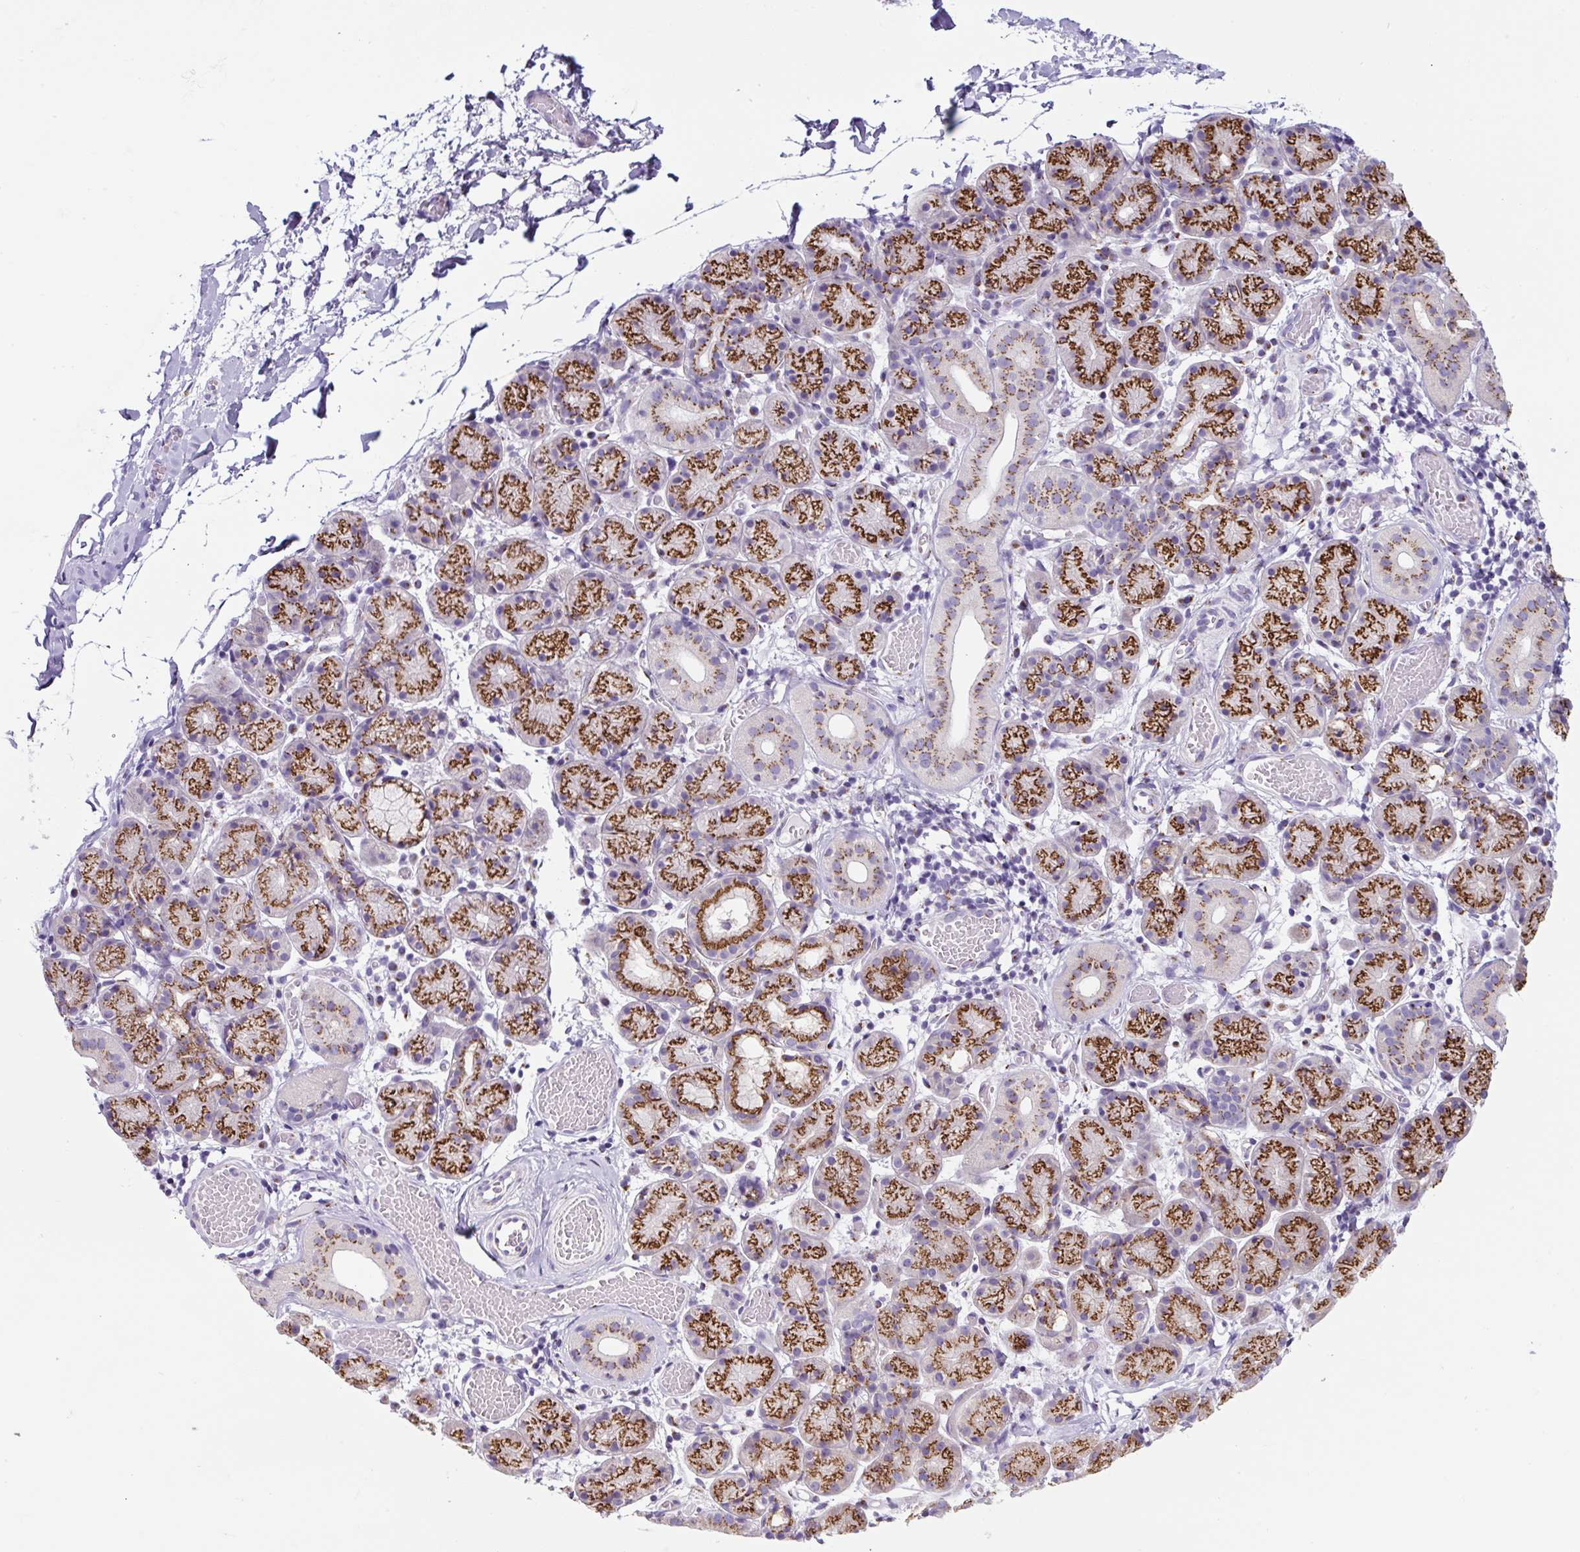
{"staining": {"intensity": "strong", "quantity": "25%-75%", "location": "cytoplasmic/membranous"}, "tissue": "salivary gland", "cell_type": "Glandular cells", "image_type": "normal", "snomed": [{"axis": "morphology", "description": "Normal tissue, NOS"}, {"axis": "topography", "description": "Salivary gland"}], "caption": "Immunohistochemistry image of benign salivary gland: salivary gland stained using IHC exhibits high levels of strong protein expression localized specifically in the cytoplasmic/membranous of glandular cells, appearing as a cytoplasmic/membranous brown color.", "gene": "GORASP1", "patient": {"sex": "female", "age": 24}}